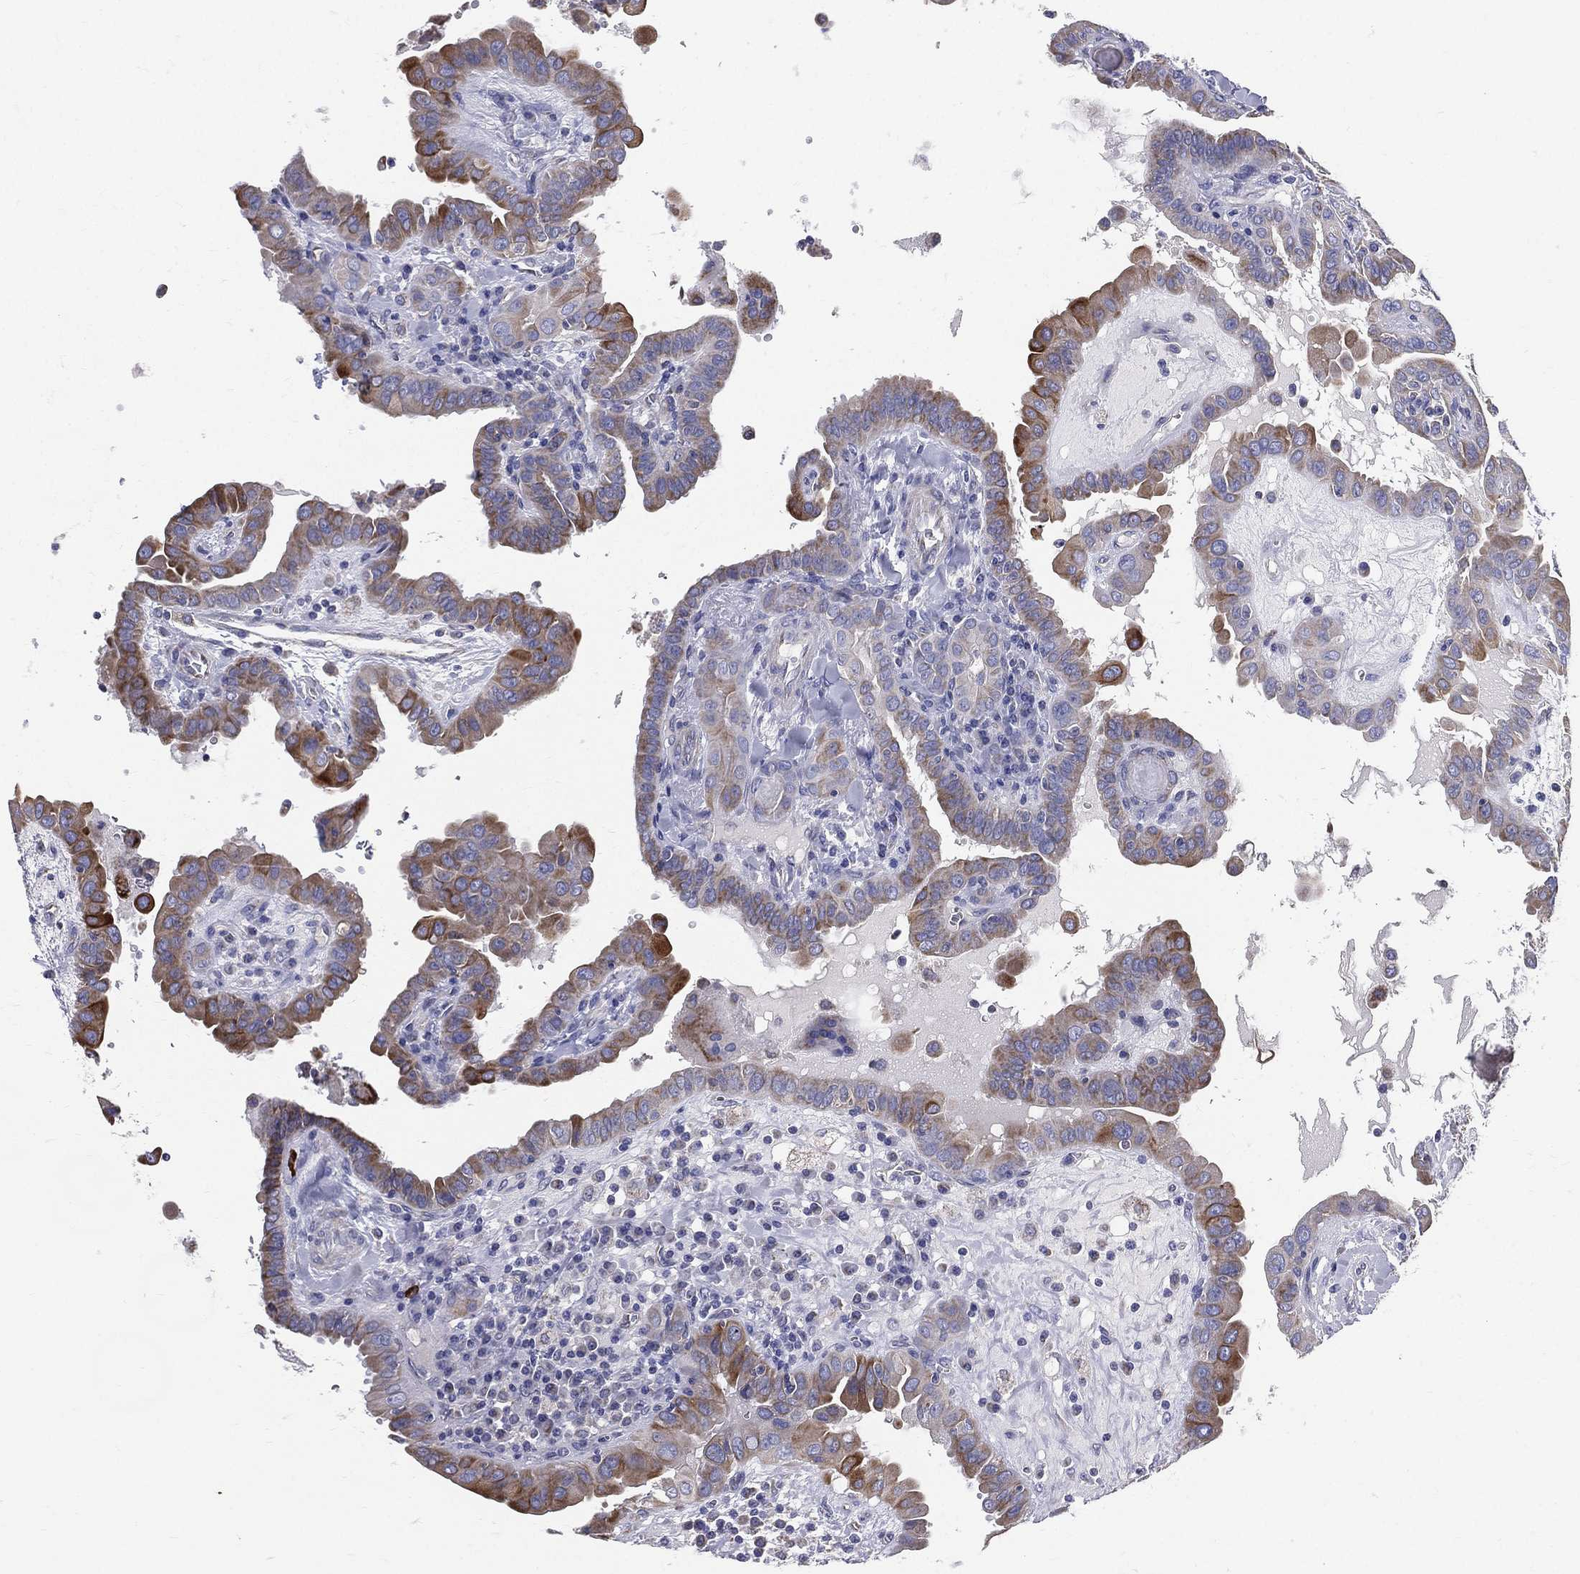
{"staining": {"intensity": "moderate", "quantity": ">75%", "location": "cytoplasmic/membranous"}, "tissue": "thyroid cancer", "cell_type": "Tumor cells", "image_type": "cancer", "snomed": [{"axis": "morphology", "description": "Papillary adenocarcinoma, NOS"}, {"axis": "topography", "description": "Thyroid gland"}], "caption": "Moderate cytoplasmic/membranous staining is identified in approximately >75% of tumor cells in thyroid cancer (papillary adenocarcinoma).", "gene": "PWWP3A", "patient": {"sex": "female", "age": 37}}